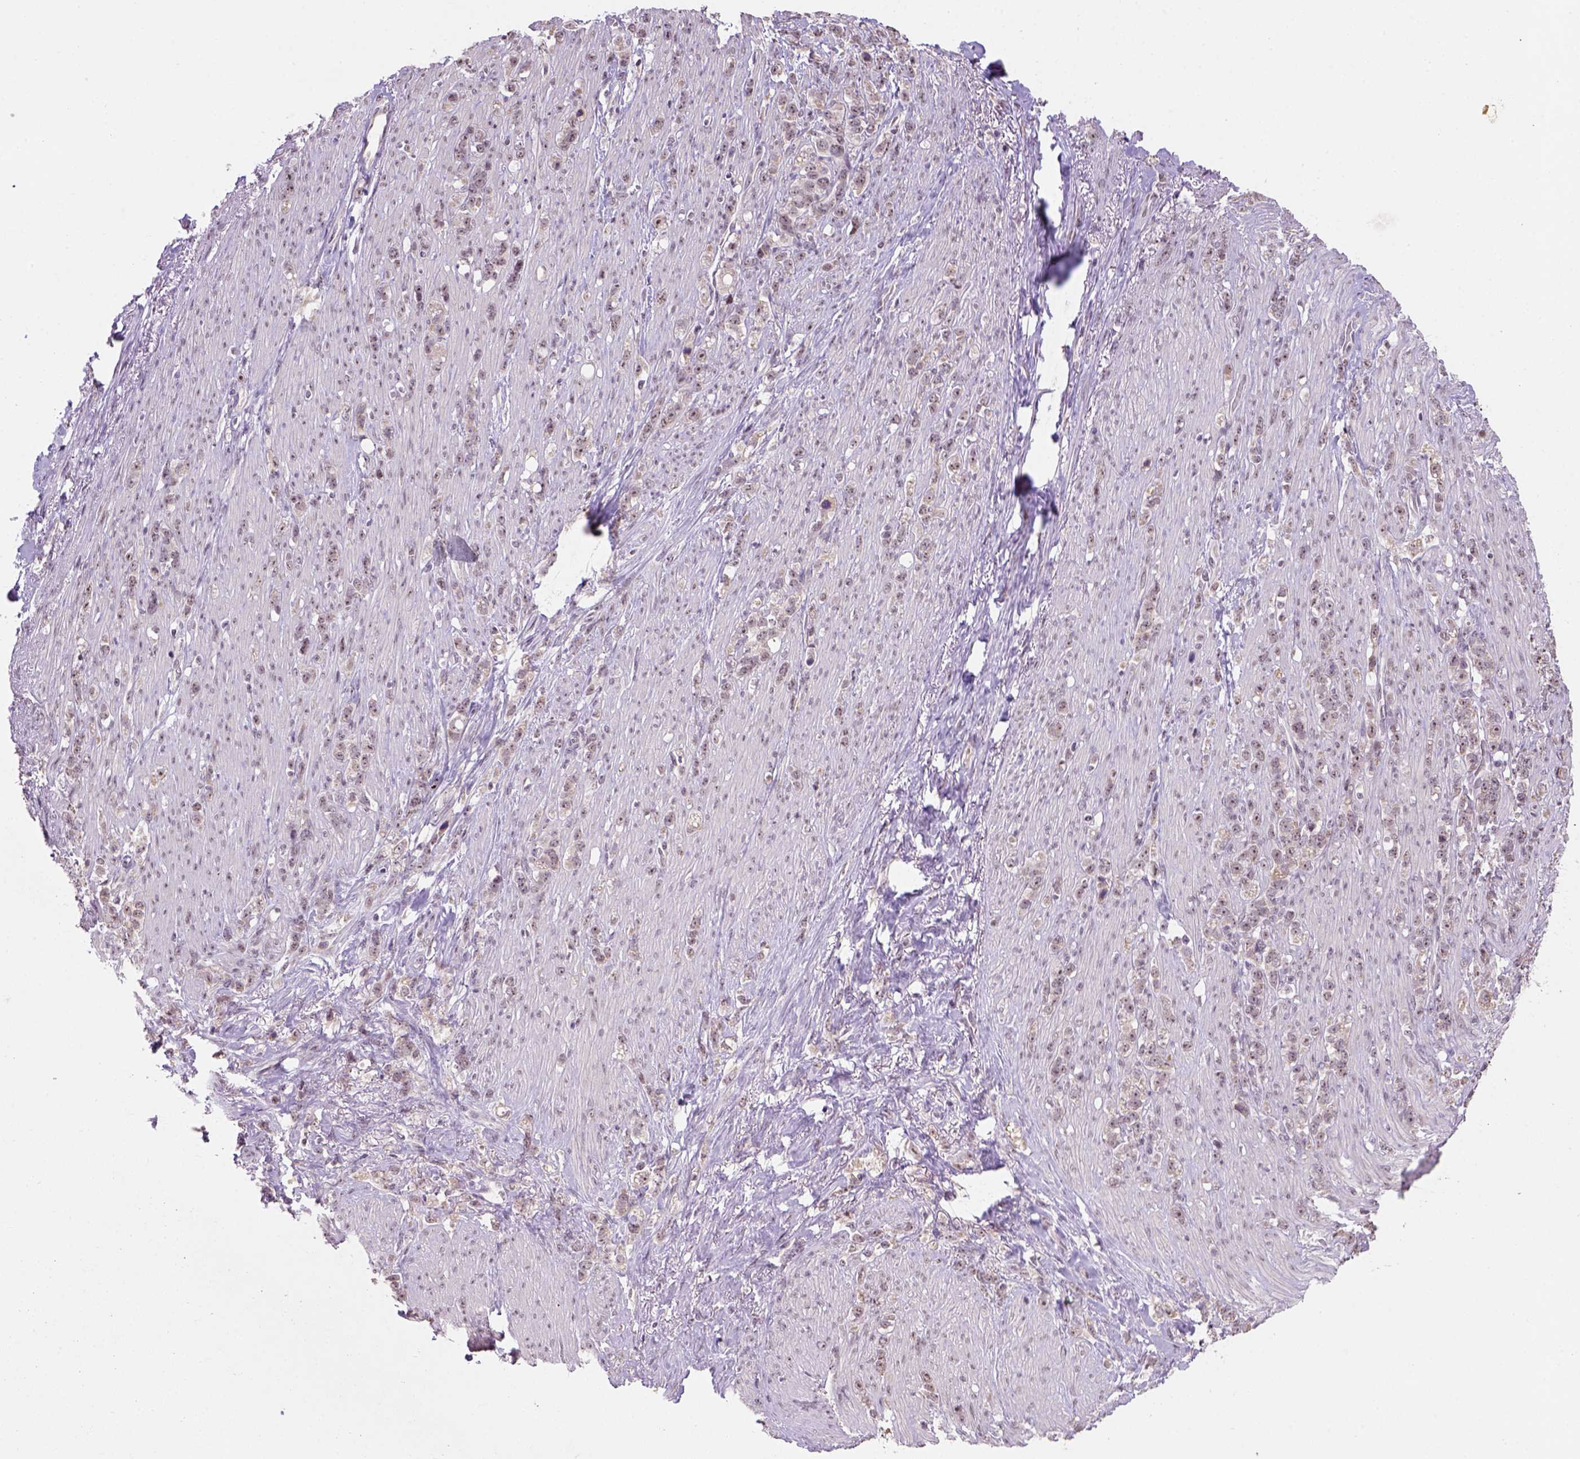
{"staining": {"intensity": "moderate", "quantity": "25%-75%", "location": "nuclear"}, "tissue": "stomach cancer", "cell_type": "Tumor cells", "image_type": "cancer", "snomed": [{"axis": "morphology", "description": "Adenocarcinoma, NOS"}, {"axis": "topography", "description": "Stomach, lower"}], "caption": "The immunohistochemical stain shows moderate nuclear staining in tumor cells of stomach cancer (adenocarcinoma) tissue.", "gene": "DDX50", "patient": {"sex": "male", "age": 88}}